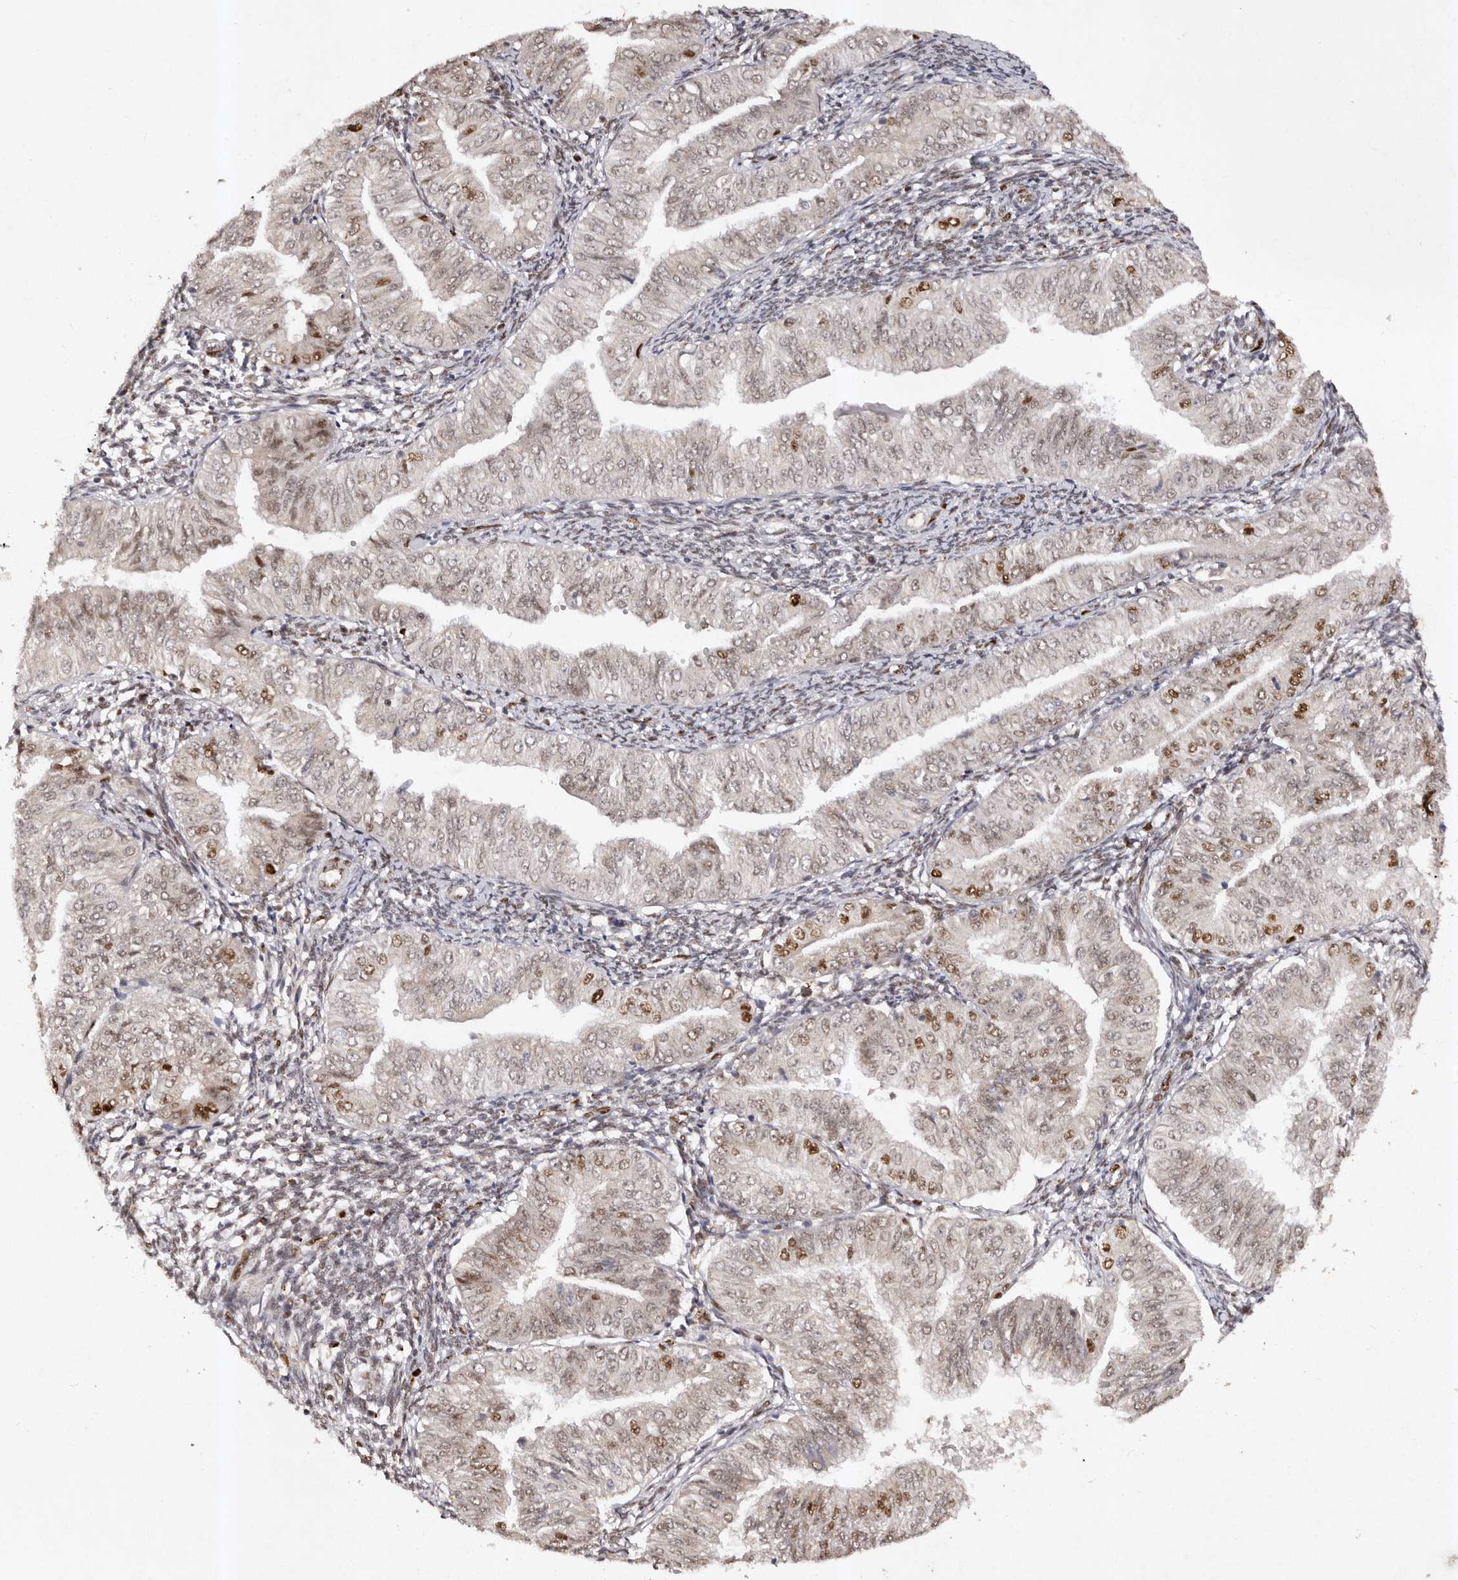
{"staining": {"intensity": "moderate", "quantity": "<25%", "location": "nuclear"}, "tissue": "endometrial cancer", "cell_type": "Tumor cells", "image_type": "cancer", "snomed": [{"axis": "morphology", "description": "Normal tissue, NOS"}, {"axis": "morphology", "description": "Adenocarcinoma, NOS"}, {"axis": "topography", "description": "Endometrium"}], "caption": "Immunohistochemistry of endometrial adenocarcinoma displays low levels of moderate nuclear staining in approximately <25% of tumor cells.", "gene": "KLF7", "patient": {"sex": "female", "age": 53}}